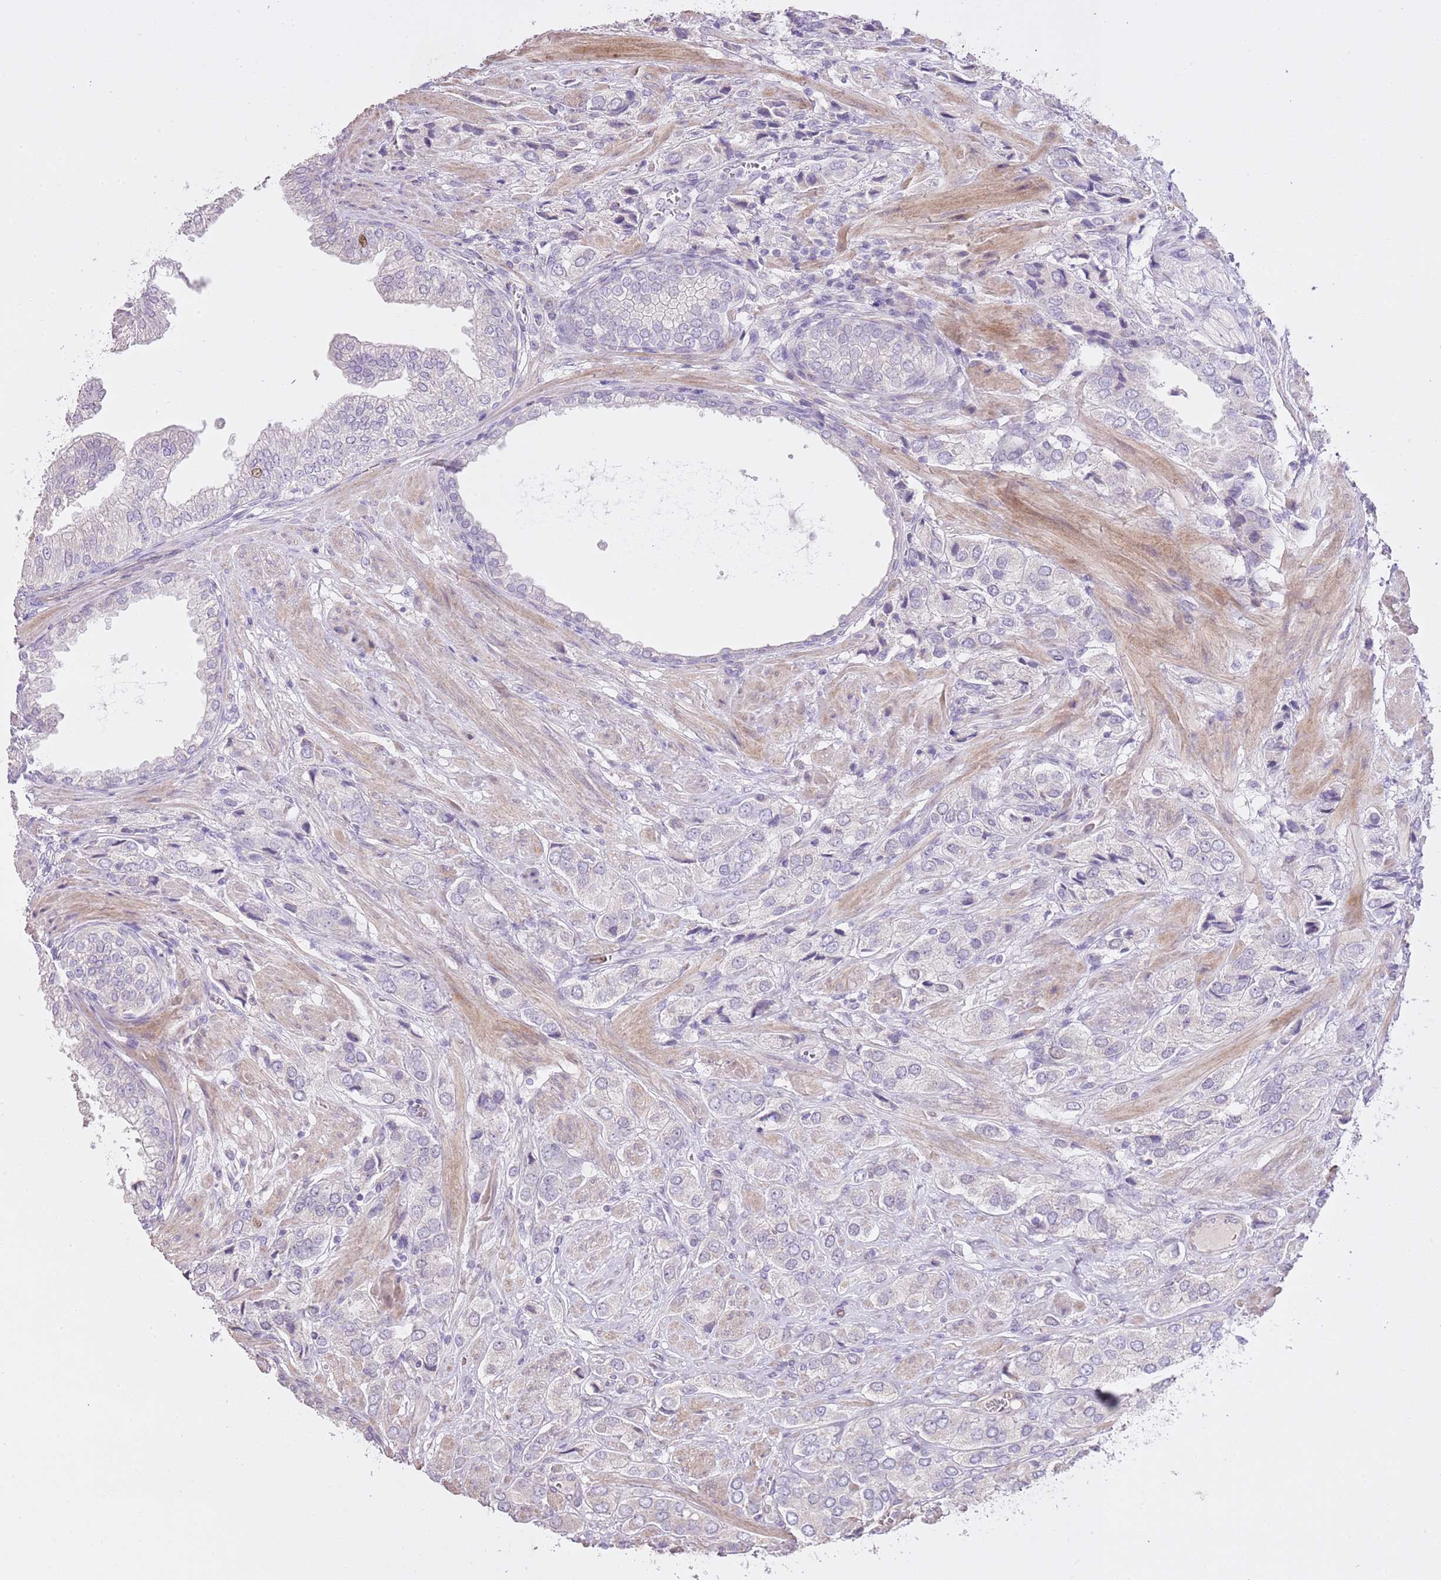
{"staining": {"intensity": "moderate", "quantity": "<25%", "location": "nuclear"}, "tissue": "prostate cancer", "cell_type": "Tumor cells", "image_type": "cancer", "snomed": [{"axis": "morphology", "description": "Adenocarcinoma, High grade"}, {"axis": "topography", "description": "Prostate and seminal vesicle, NOS"}], "caption": "Immunohistochemistry histopathology image of prostate cancer stained for a protein (brown), which displays low levels of moderate nuclear positivity in about <25% of tumor cells.", "gene": "GMNN", "patient": {"sex": "male", "age": 64}}